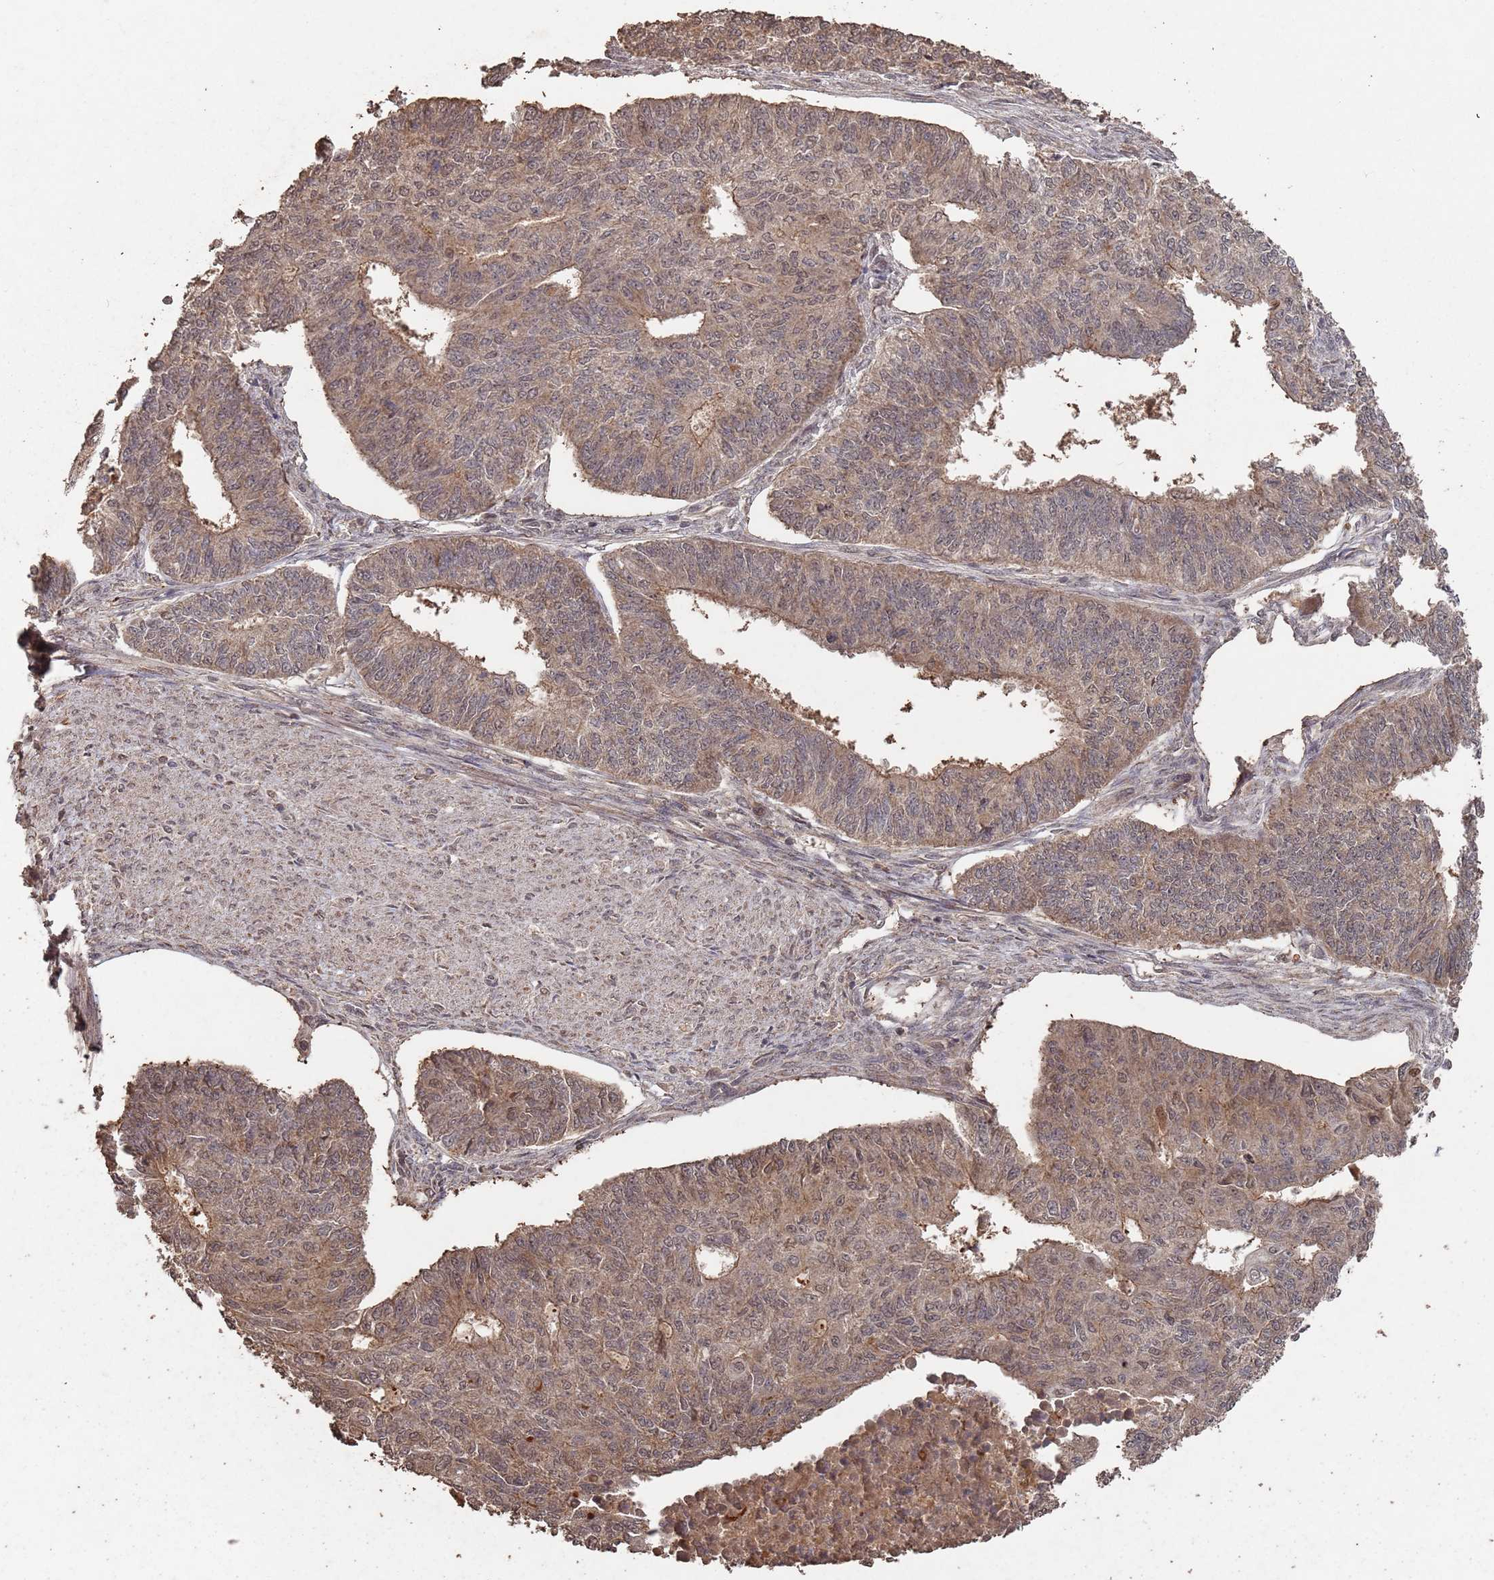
{"staining": {"intensity": "weak", "quantity": ">75%", "location": "cytoplasmic/membranous,nuclear"}, "tissue": "endometrial cancer", "cell_type": "Tumor cells", "image_type": "cancer", "snomed": [{"axis": "morphology", "description": "Adenocarcinoma, NOS"}, {"axis": "topography", "description": "Endometrium"}], "caption": "Immunohistochemistry photomicrograph of neoplastic tissue: human adenocarcinoma (endometrial) stained using IHC shows low levels of weak protein expression localized specifically in the cytoplasmic/membranous and nuclear of tumor cells, appearing as a cytoplasmic/membranous and nuclear brown color.", "gene": "FRAT1", "patient": {"sex": "female", "age": 32}}